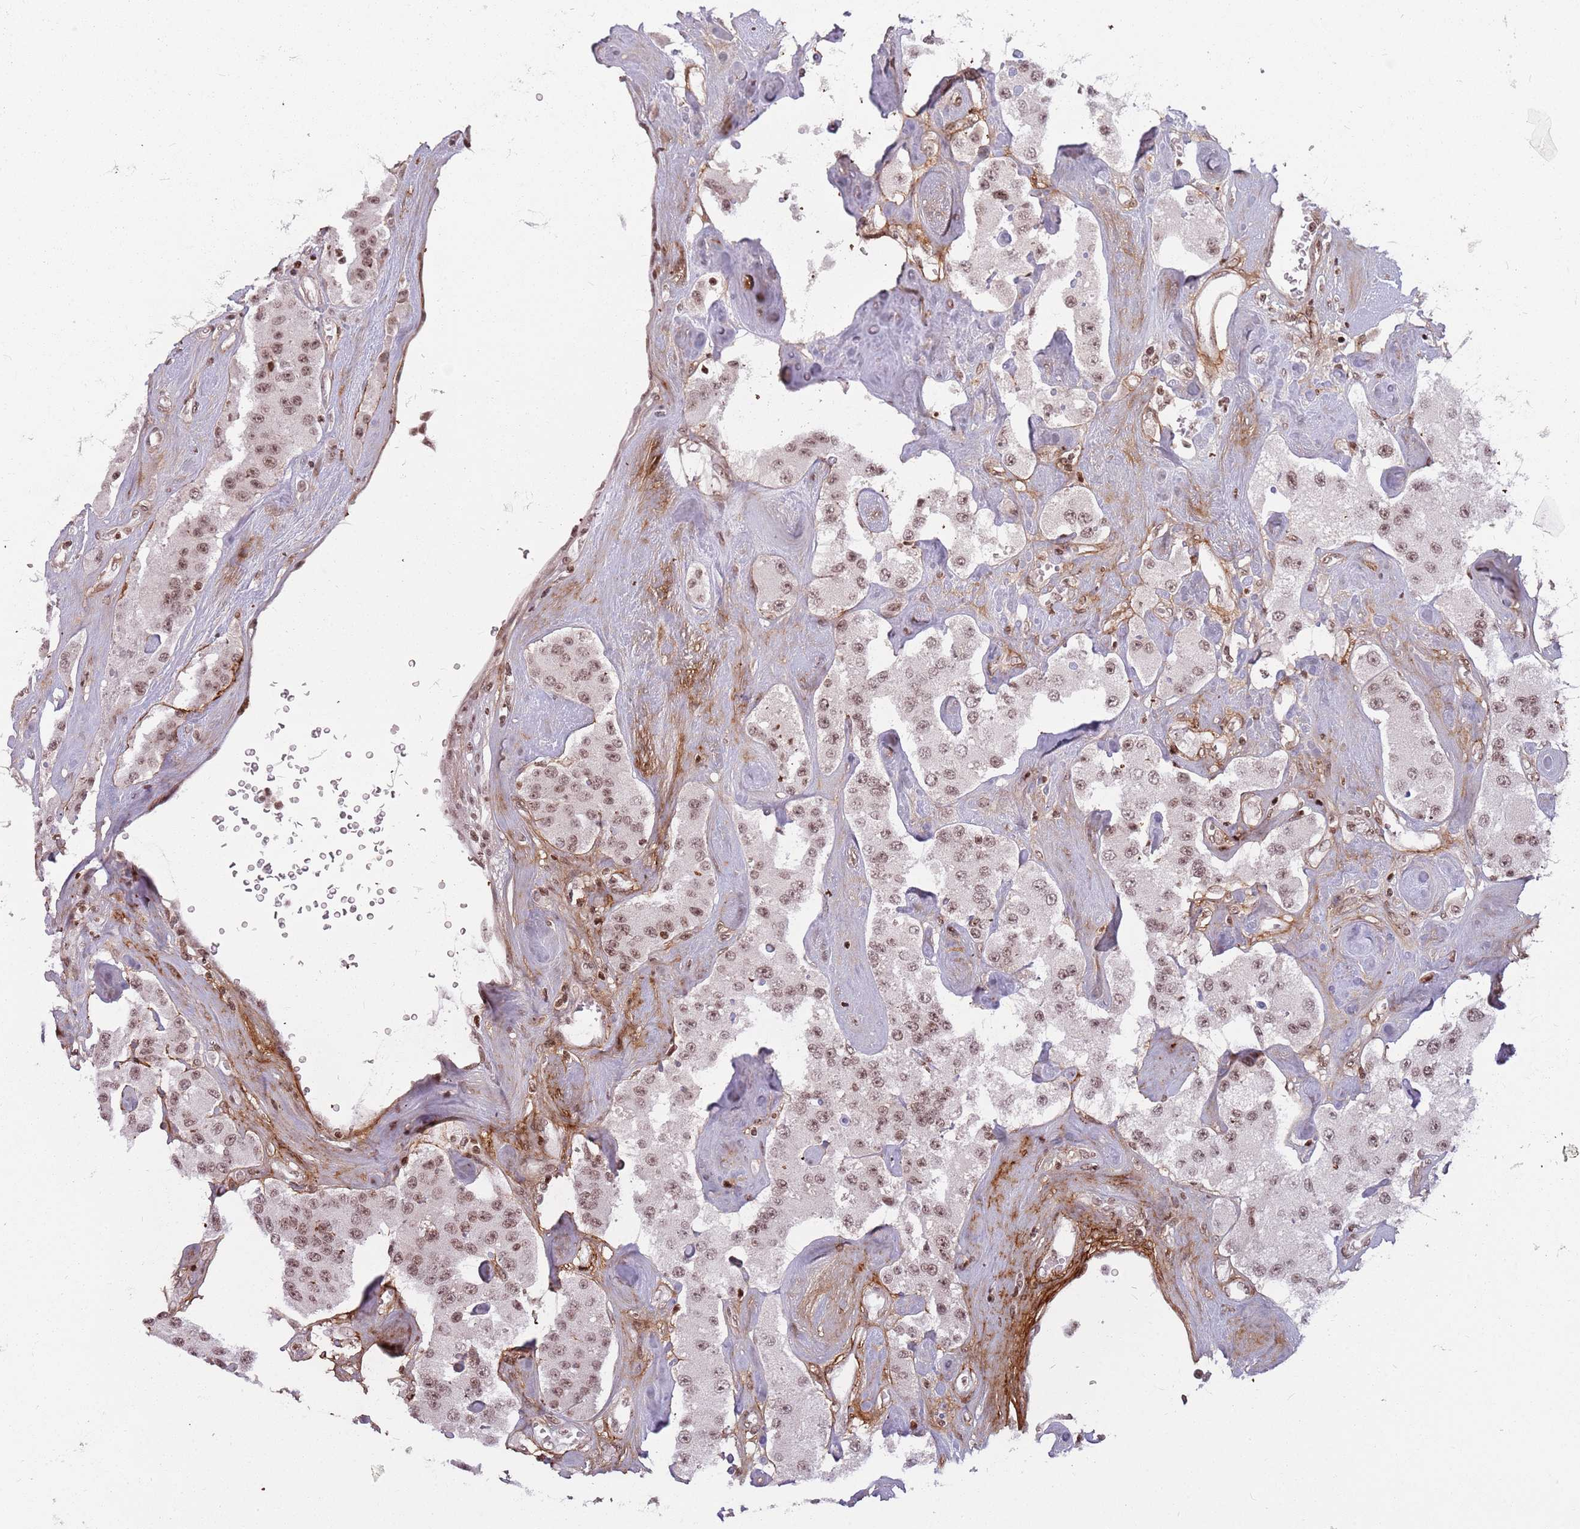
{"staining": {"intensity": "weak", "quantity": ">75%", "location": "nuclear"}, "tissue": "carcinoid", "cell_type": "Tumor cells", "image_type": "cancer", "snomed": [{"axis": "morphology", "description": "Carcinoid, malignant, NOS"}, {"axis": "topography", "description": "Pancreas"}], "caption": "Approximately >75% of tumor cells in malignant carcinoid show weak nuclear protein staining as visualized by brown immunohistochemical staining.", "gene": "SH3RF3", "patient": {"sex": "male", "age": 41}}